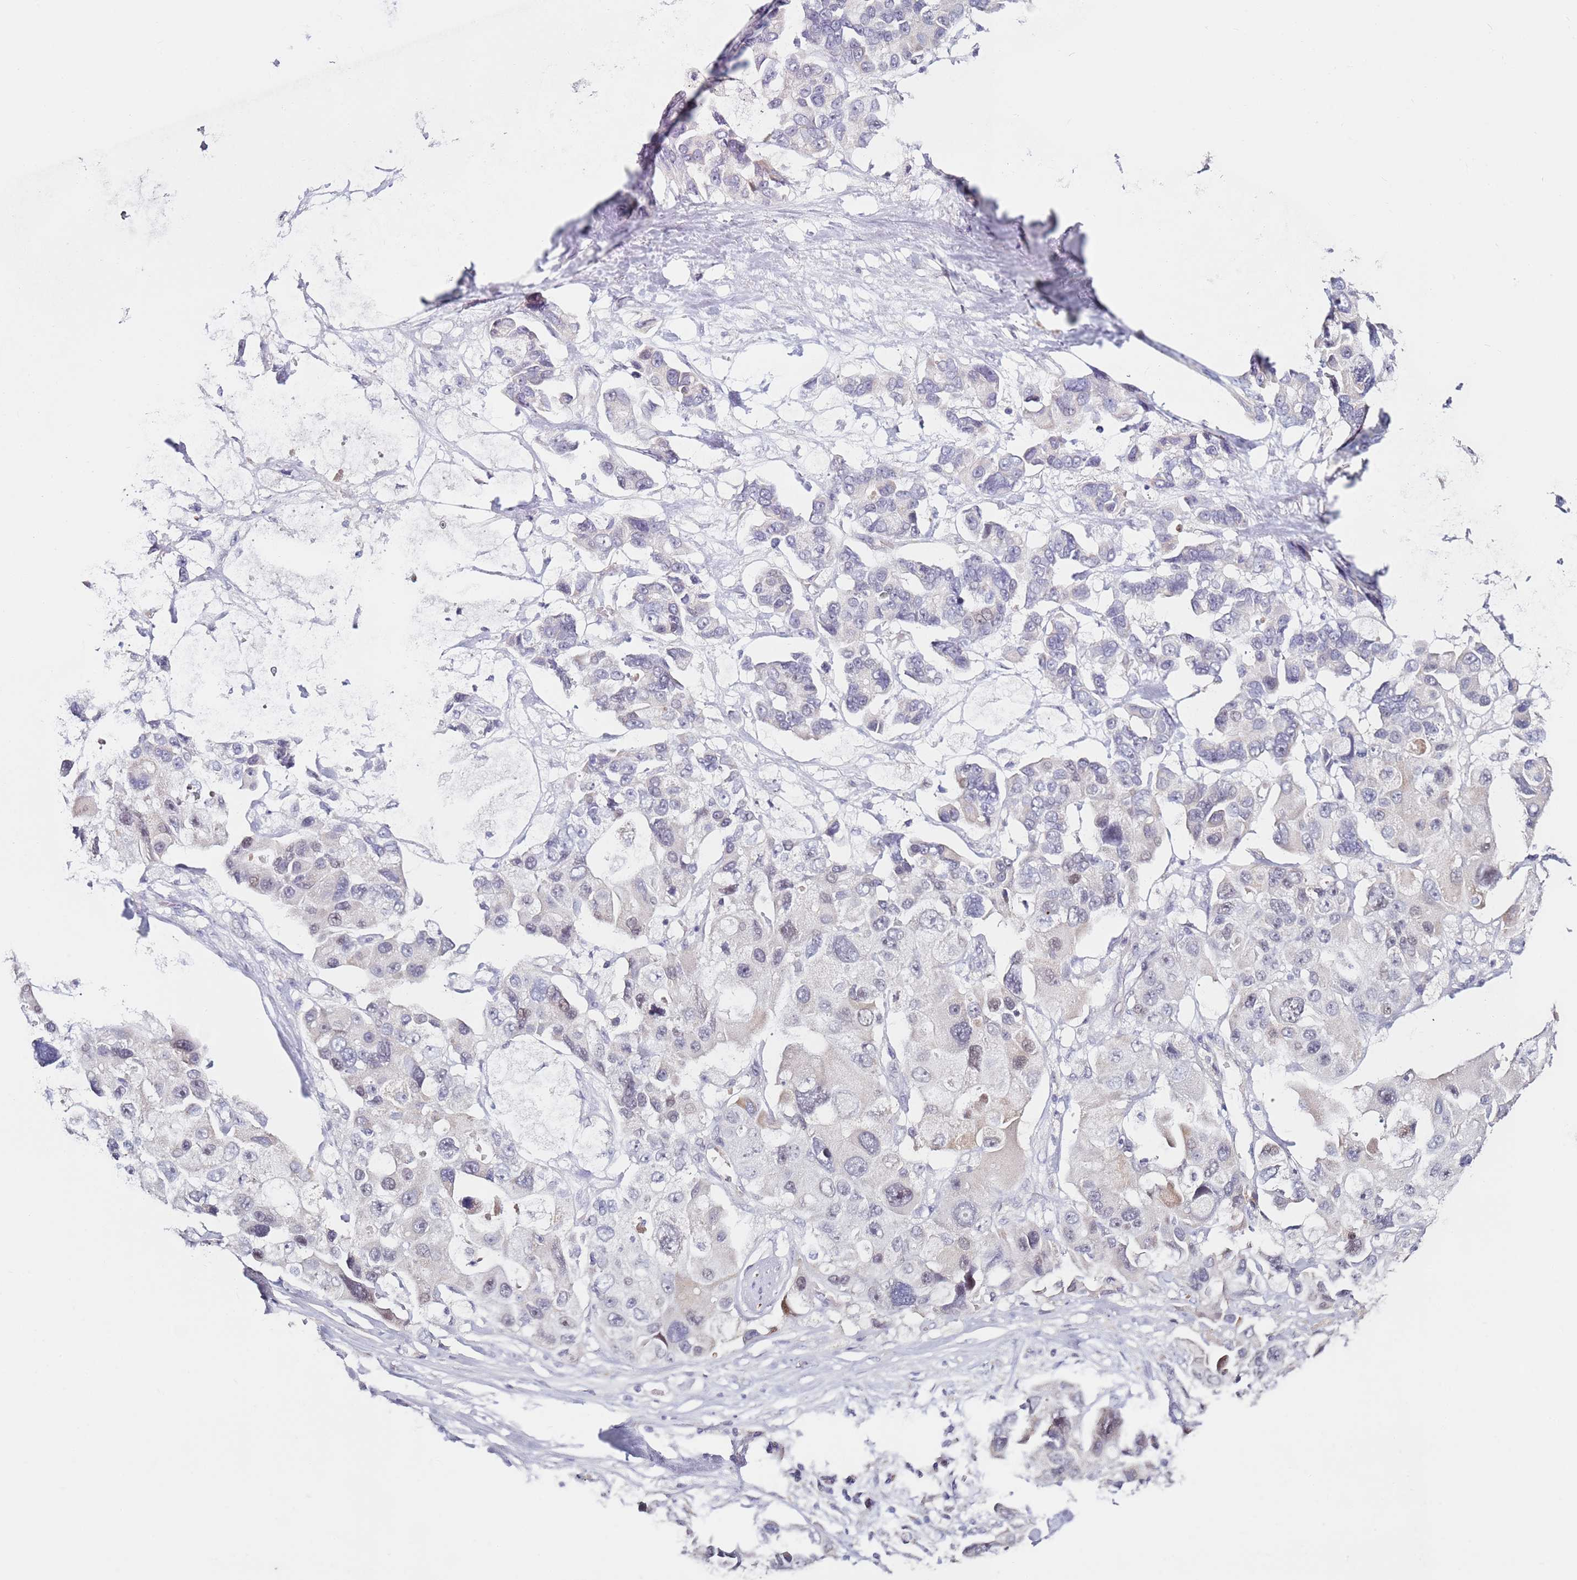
{"staining": {"intensity": "negative", "quantity": "none", "location": "none"}, "tissue": "lung cancer", "cell_type": "Tumor cells", "image_type": "cancer", "snomed": [{"axis": "morphology", "description": "Adenocarcinoma, NOS"}, {"axis": "topography", "description": "Lung"}], "caption": "Tumor cells show no significant staining in lung adenocarcinoma.", "gene": "RARS2", "patient": {"sex": "female", "age": 54}}